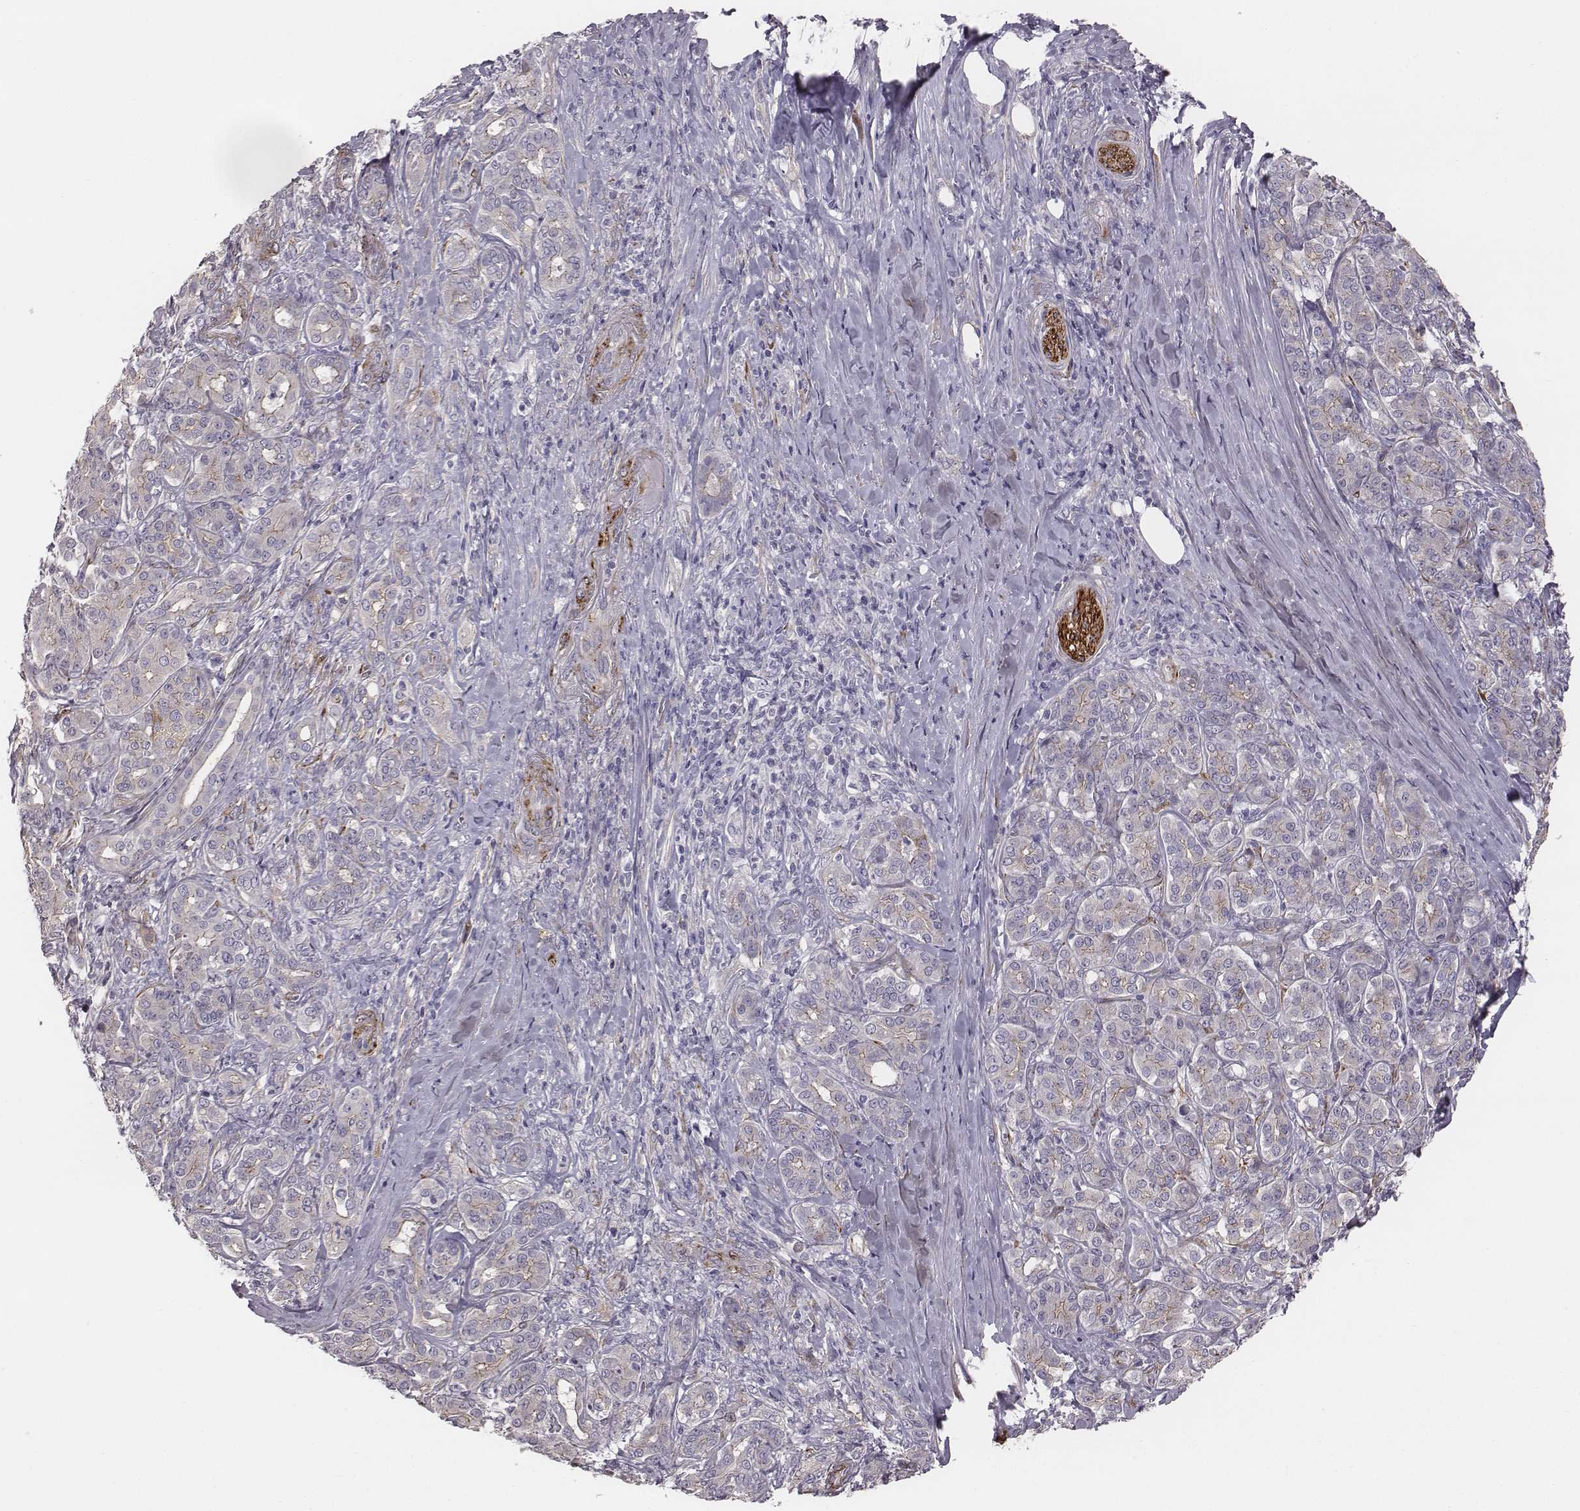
{"staining": {"intensity": "moderate", "quantity": "25%-75%", "location": "cytoplasmic/membranous"}, "tissue": "pancreatic cancer", "cell_type": "Tumor cells", "image_type": "cancer", "snomed": [{"axis": "morphology", "description": "Normal tissue, NOS"}, {"axis": "morphology", "description": "Inflammation, NOS"}, {"axis": "morphology", "description": "Adenocarcinoma, NOS"}, {"axis": "topography", "description": "Pancreas"}], "caption": "Immunohistochemical staining of human adenocarcinoma (pancreatic) demonstrates moderate cytoplasmic/membranous protein staining in approximately 25%-75% of tumor cells.", "gene": "PRKCZ", "patient": {"sex": "male", "age": 57}}